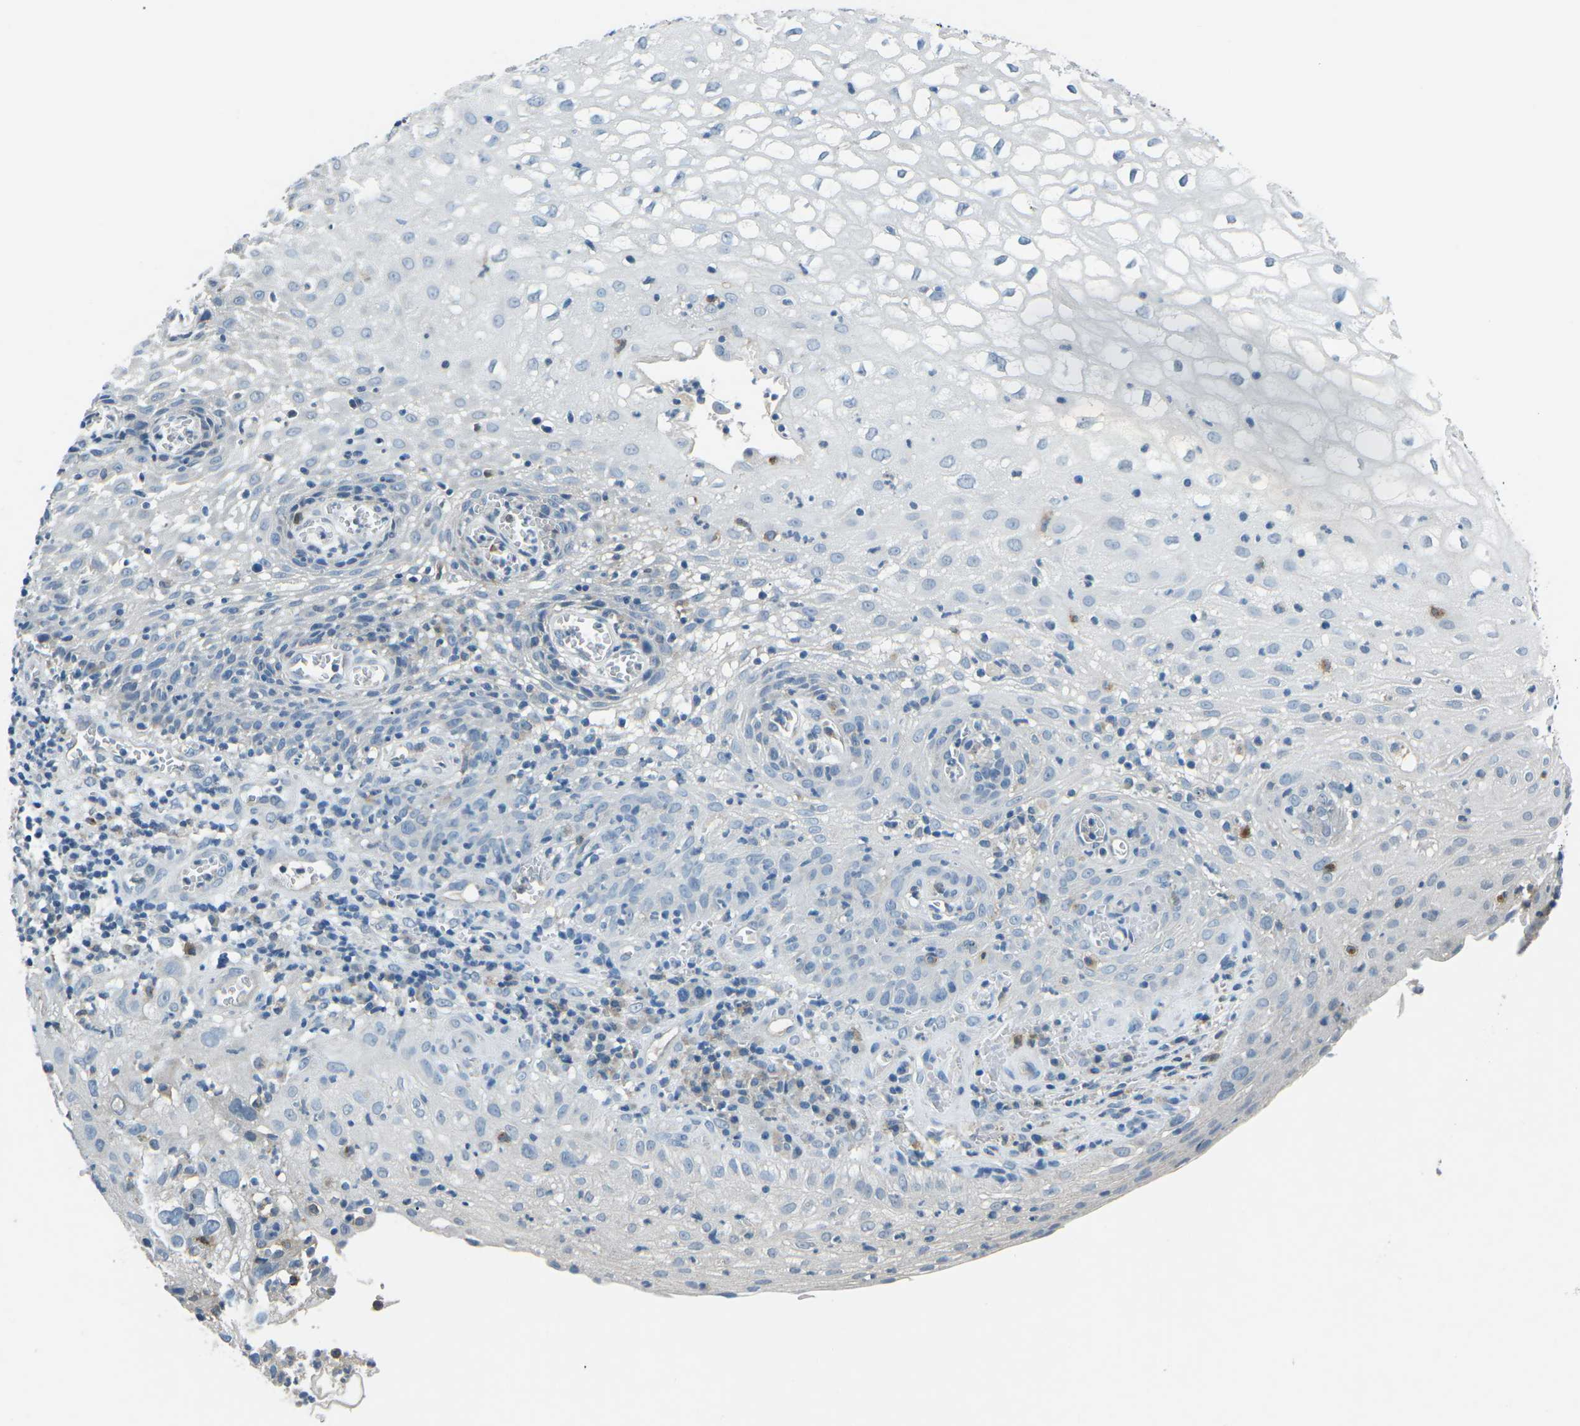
{"staining": {"intensity": "negative", "quantity": "none", "location": "none"}, "tissue": "cervical cancer", "cell_type": "Tumor cells", "image_type": "cancer", "snomed": [{"axis": "morphology", "description": "Squamous cell carcinoma, NOS"}, {"axis": "topography", "description": "Cervix"}], "caption": "Human cervical cancer (squamous cell carcinoma) stained for a protein using immunohistochemistry (IHC) demonstrates no staining in tumor cells.", "gene": "CD1D", "patient": {"sex": "female", "age": 32}}